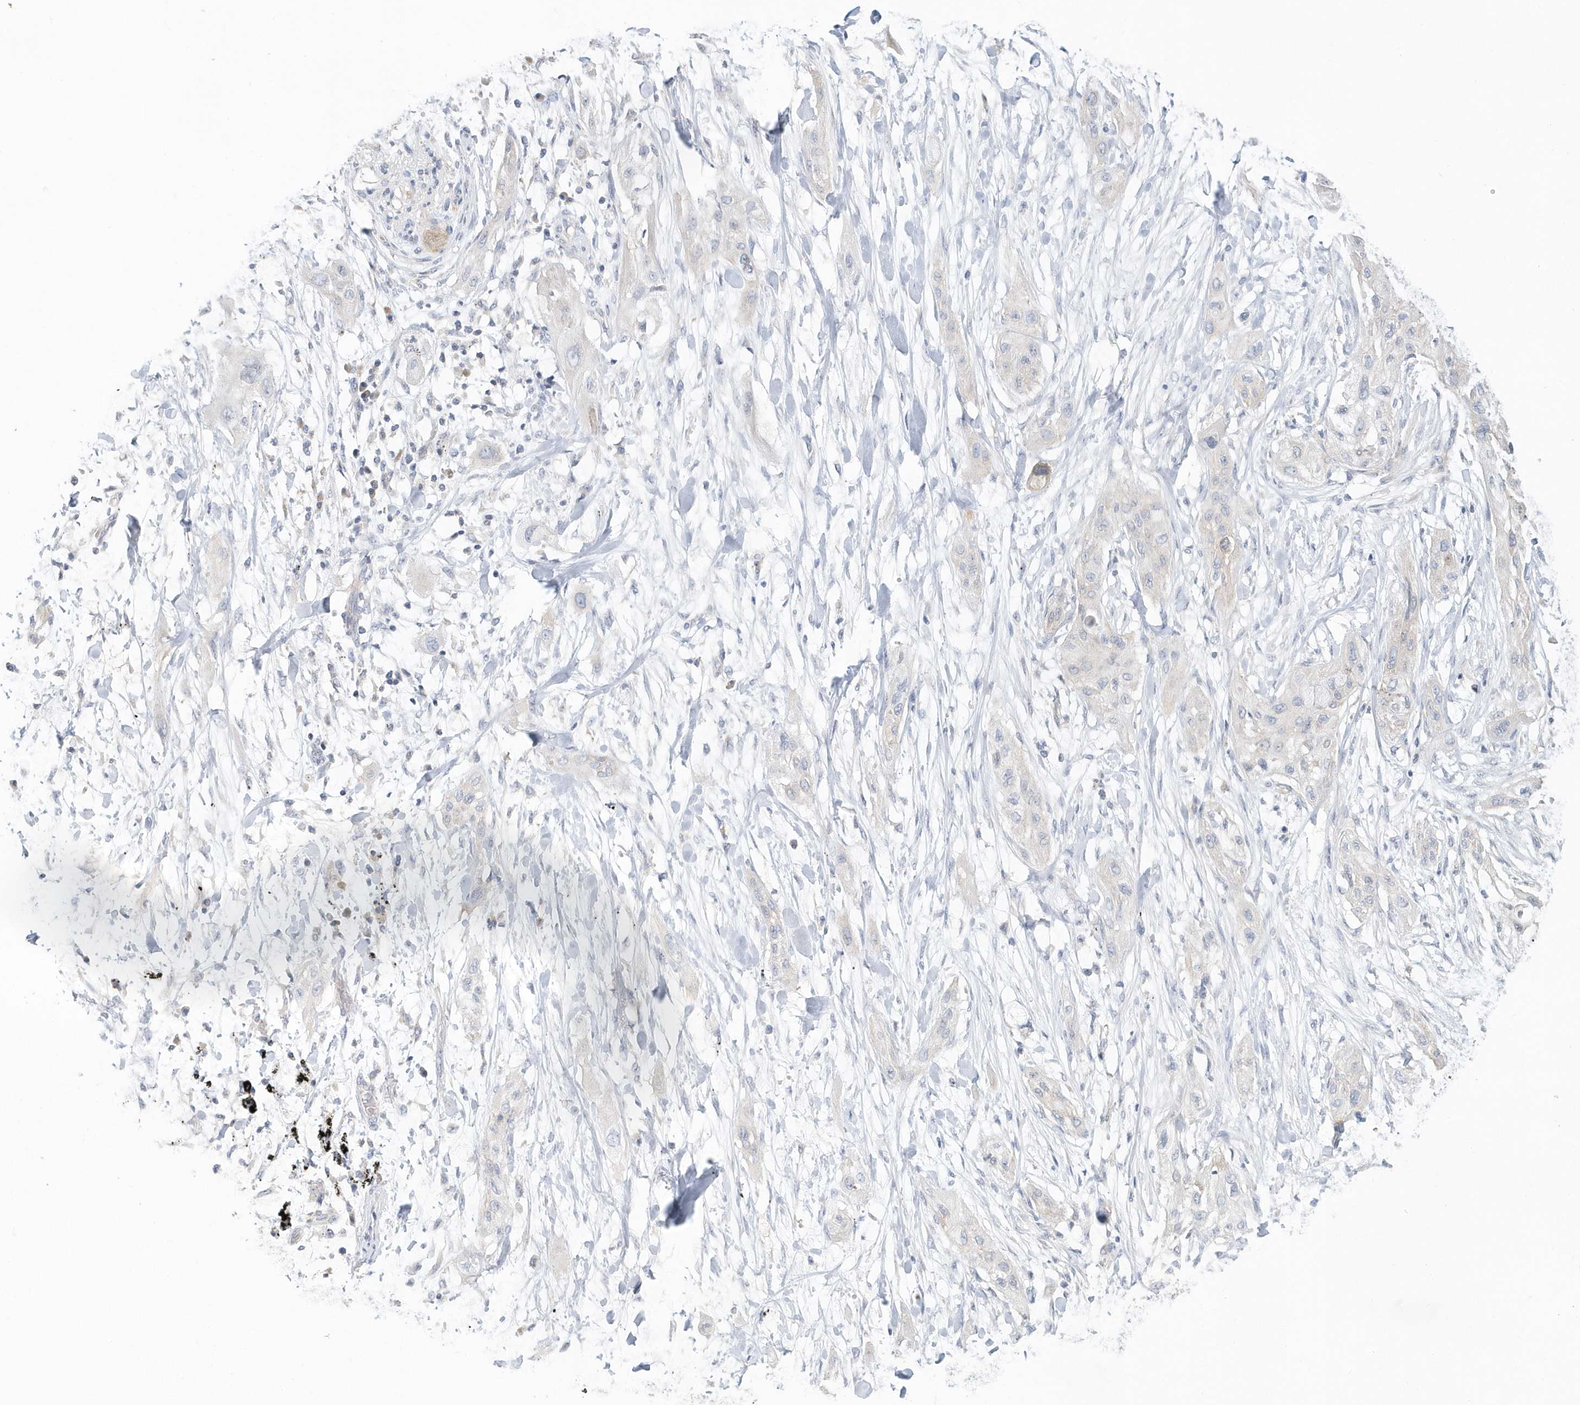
{"staining": {"intensity": "negative", "quantity": "none", "location": "none"}, "tissue": "lung cancer", "cell_type": "Tumor cells", "image_type": "cancer", "snomed": [{"axis": "morphology", "description": "Squamous cell carcinoma, NOS"}, {"axis": "topography", "description": "Lung"}], "caption": "Protein analysis of lung cancer (squamous cell carcinoma) exhibits no significant staining in tumor cells.", "gene": "EIF3C", "patient": {"sex": "female", "age": 47}}